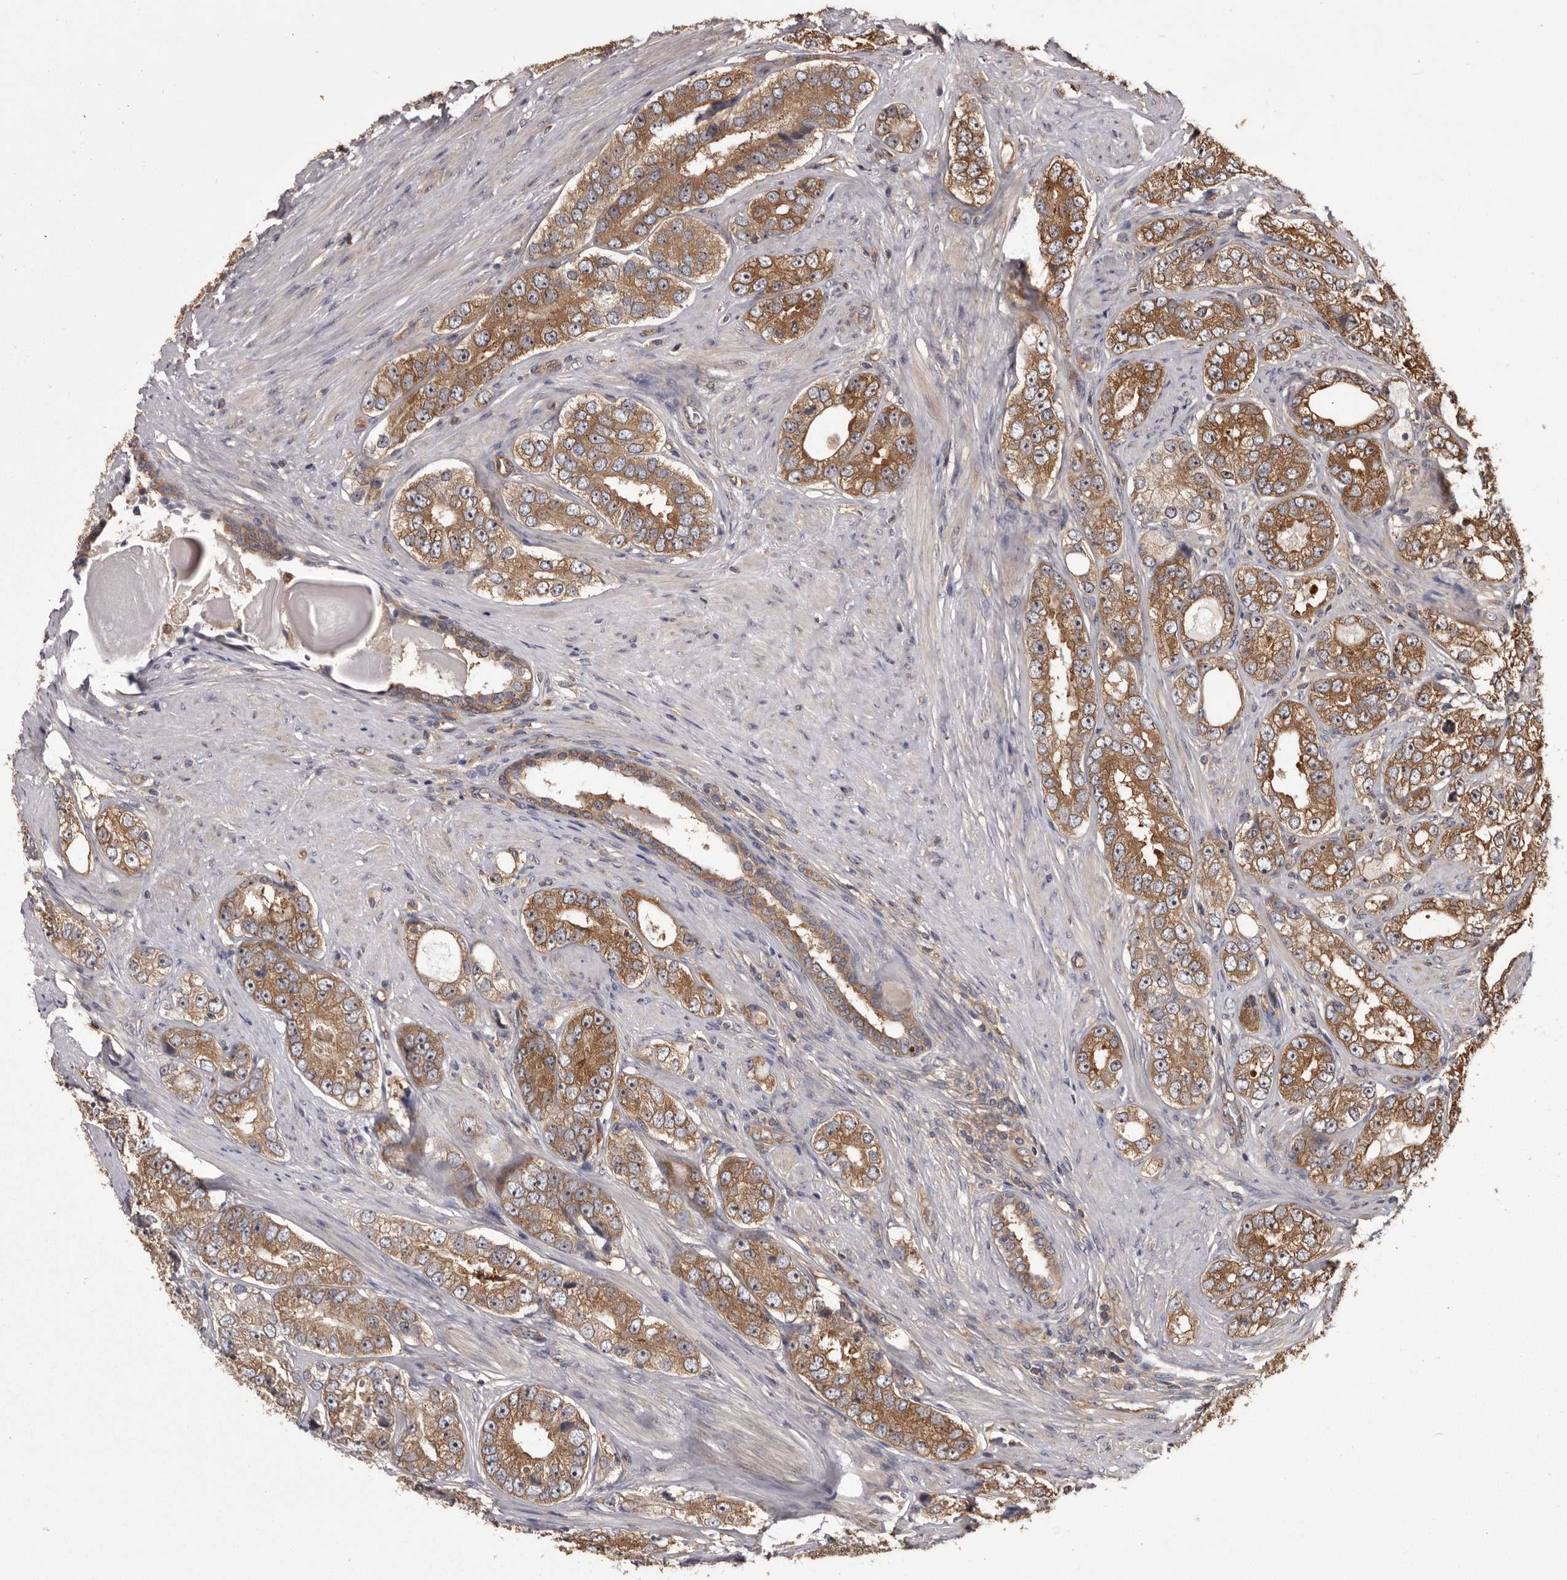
{"staining": {"intensity": "moderate", "quantity": ">75%", "location": "cytoplasmic/membranous"}, "tissue": "prostate cancer", "cell_type": "Tumor cells", "image_type": "cancer", "snomed": [{"axis": "morphology", "description": "Adenocarcinoma, High grade"}, {"axis": "topography", "description": "Prostate"}], "caption": "Protein positivity by immunohistochemistry shows moderate cytoplasmic/membranous expression in approximately >75% of tumor cells in high-grade adenocarcinoma (prostate). The staining is performed using DAB (3,3'-diaminobenzidine) brown chromogen to label protein expression. The nuclei are counter-stained blue using hematoxylin.", "gene": "DARS1", "patient": {"sex": "male", "age": 56}}